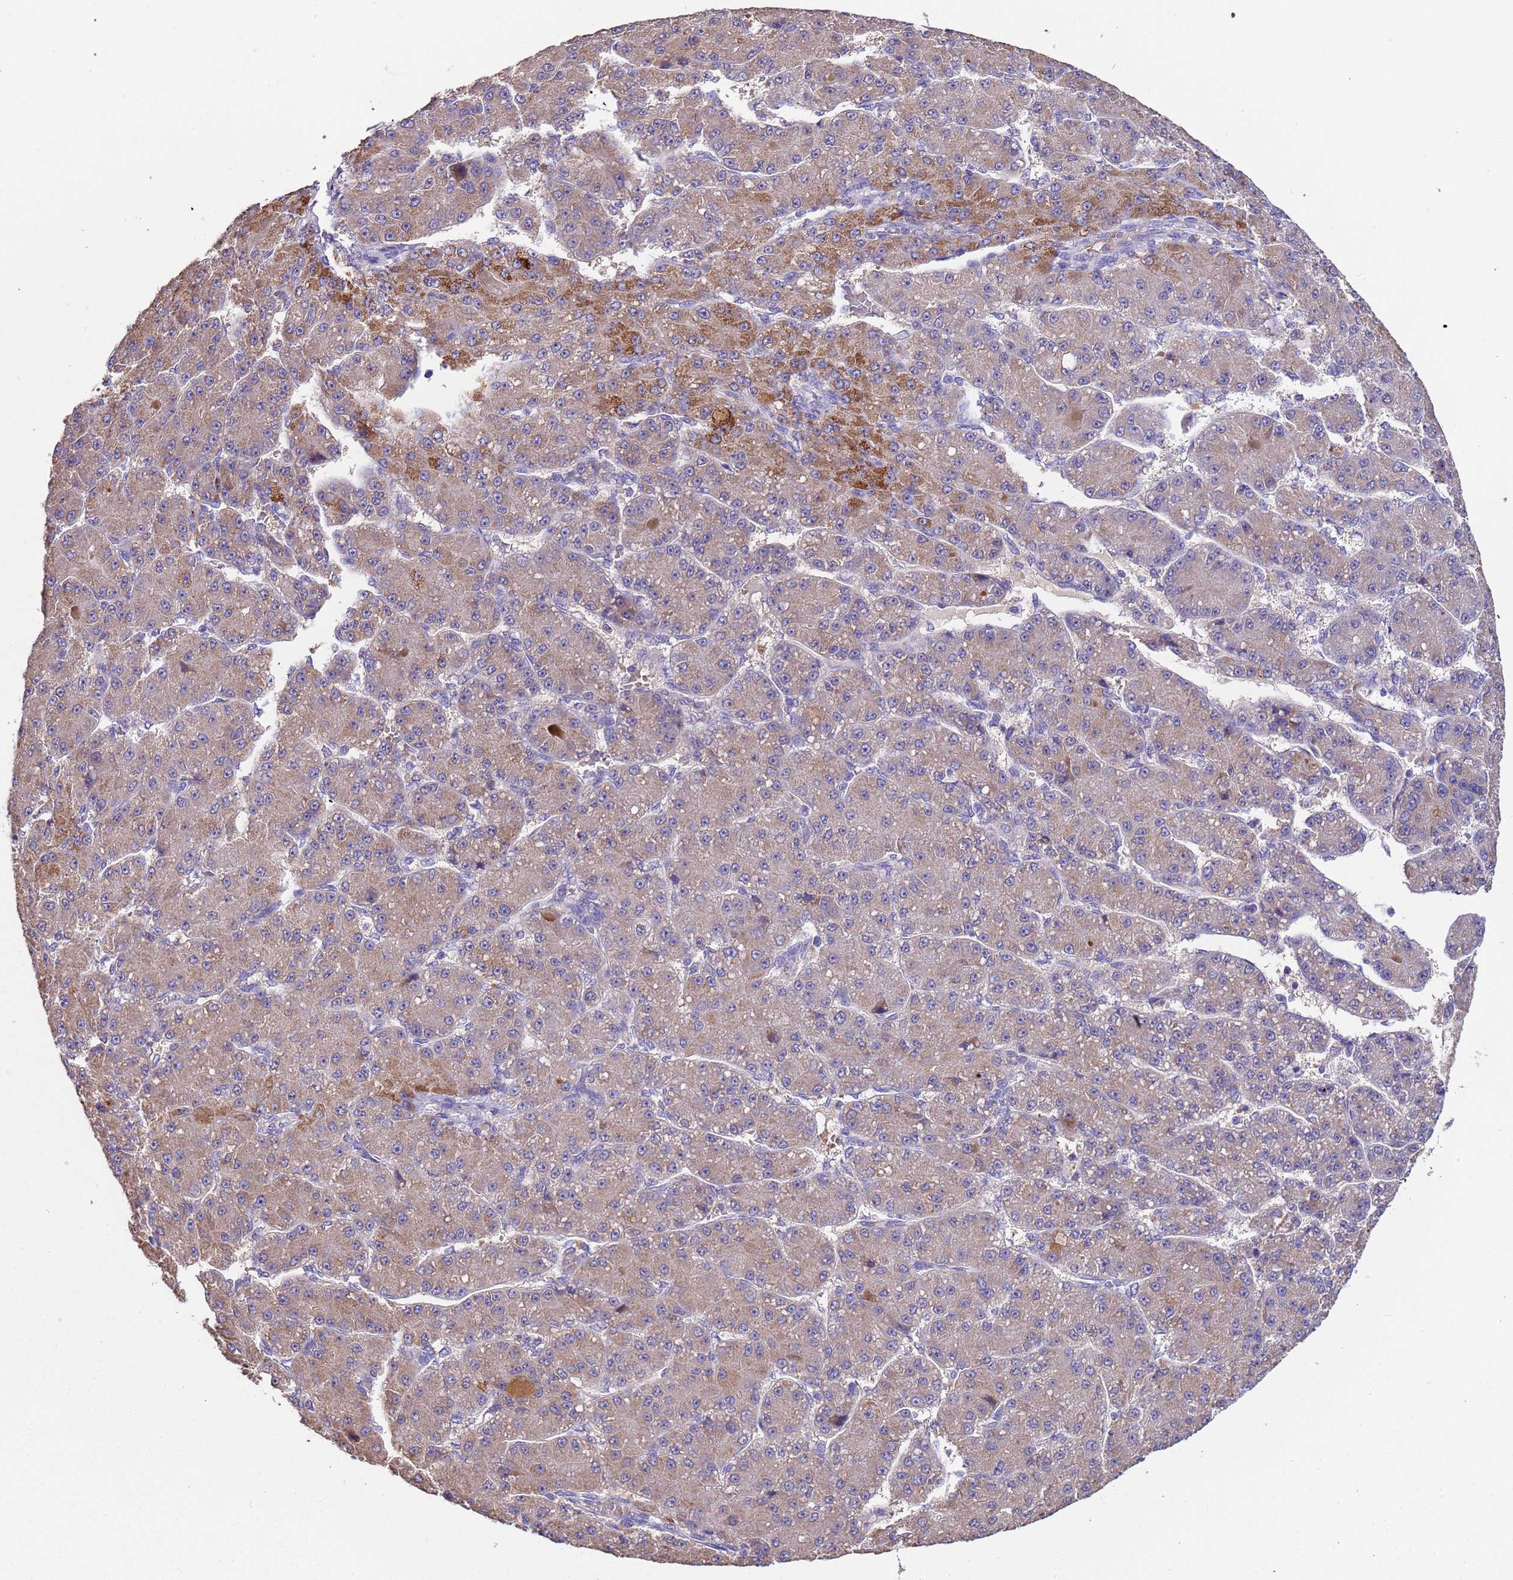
{"staining": {"intensity": "weak", "quantity": ">75%", "location": "cytoplasmic/membranous"}, "tissue": "liver cancer", "cell_type": "Tumor cells", "image_type": "cancer", "snomed": [{"axis": "morphology", "description": "Carcinoma, Hepatocellular, NOS"}, {"axis": "topography", "description": "Liver"}], "caption": "A brown stain highlights weak cytoplasmic/membranous positivity of a protein in liver cancer (hepatocellular carcinoma) tumor cells. The staining was performed using DAB (3,3'-diaminobenzidine), with brown indicating positive protein expression. Nuclei are stained blue with hematoxylin.", "gene": "SLC24A3", "patient": {"sex": "male", "age": 67}}